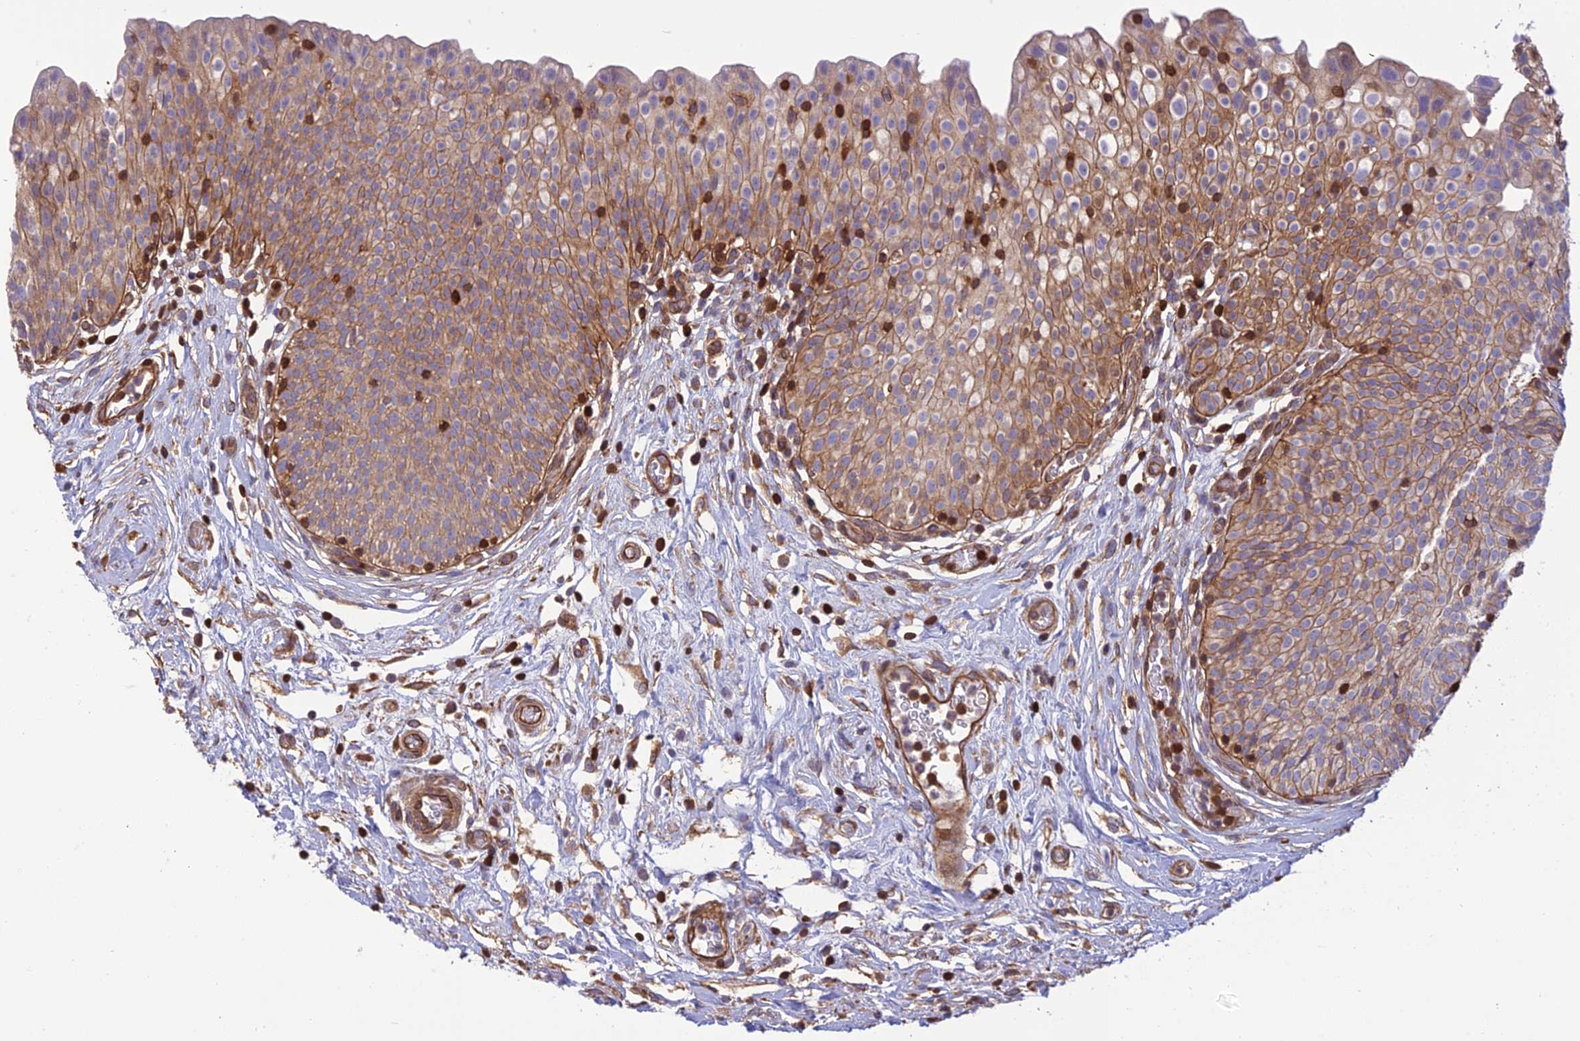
{"staining": {"intensity": "moderate", "quantity": ">75%", "location": "cytoplasmic/membranous"}, "tissue": "urinary bladder", "cell_type": "Urothelial cells", "image_type": "normal", "snomed": [{"axis": "morphology", "description": "Normal tissue, NOS"}, {"axis": "topography", "description": "Urinary bladder"}], "caption": "High-power microscopy captured an IHC micrograph of unremarkable urinary bladder, revealing moderate cytoplasmic/membranous expression in about >75% of urothelial cells.", "gene": "HPSE2", "patient": {"sex": "male", "age": 55}}